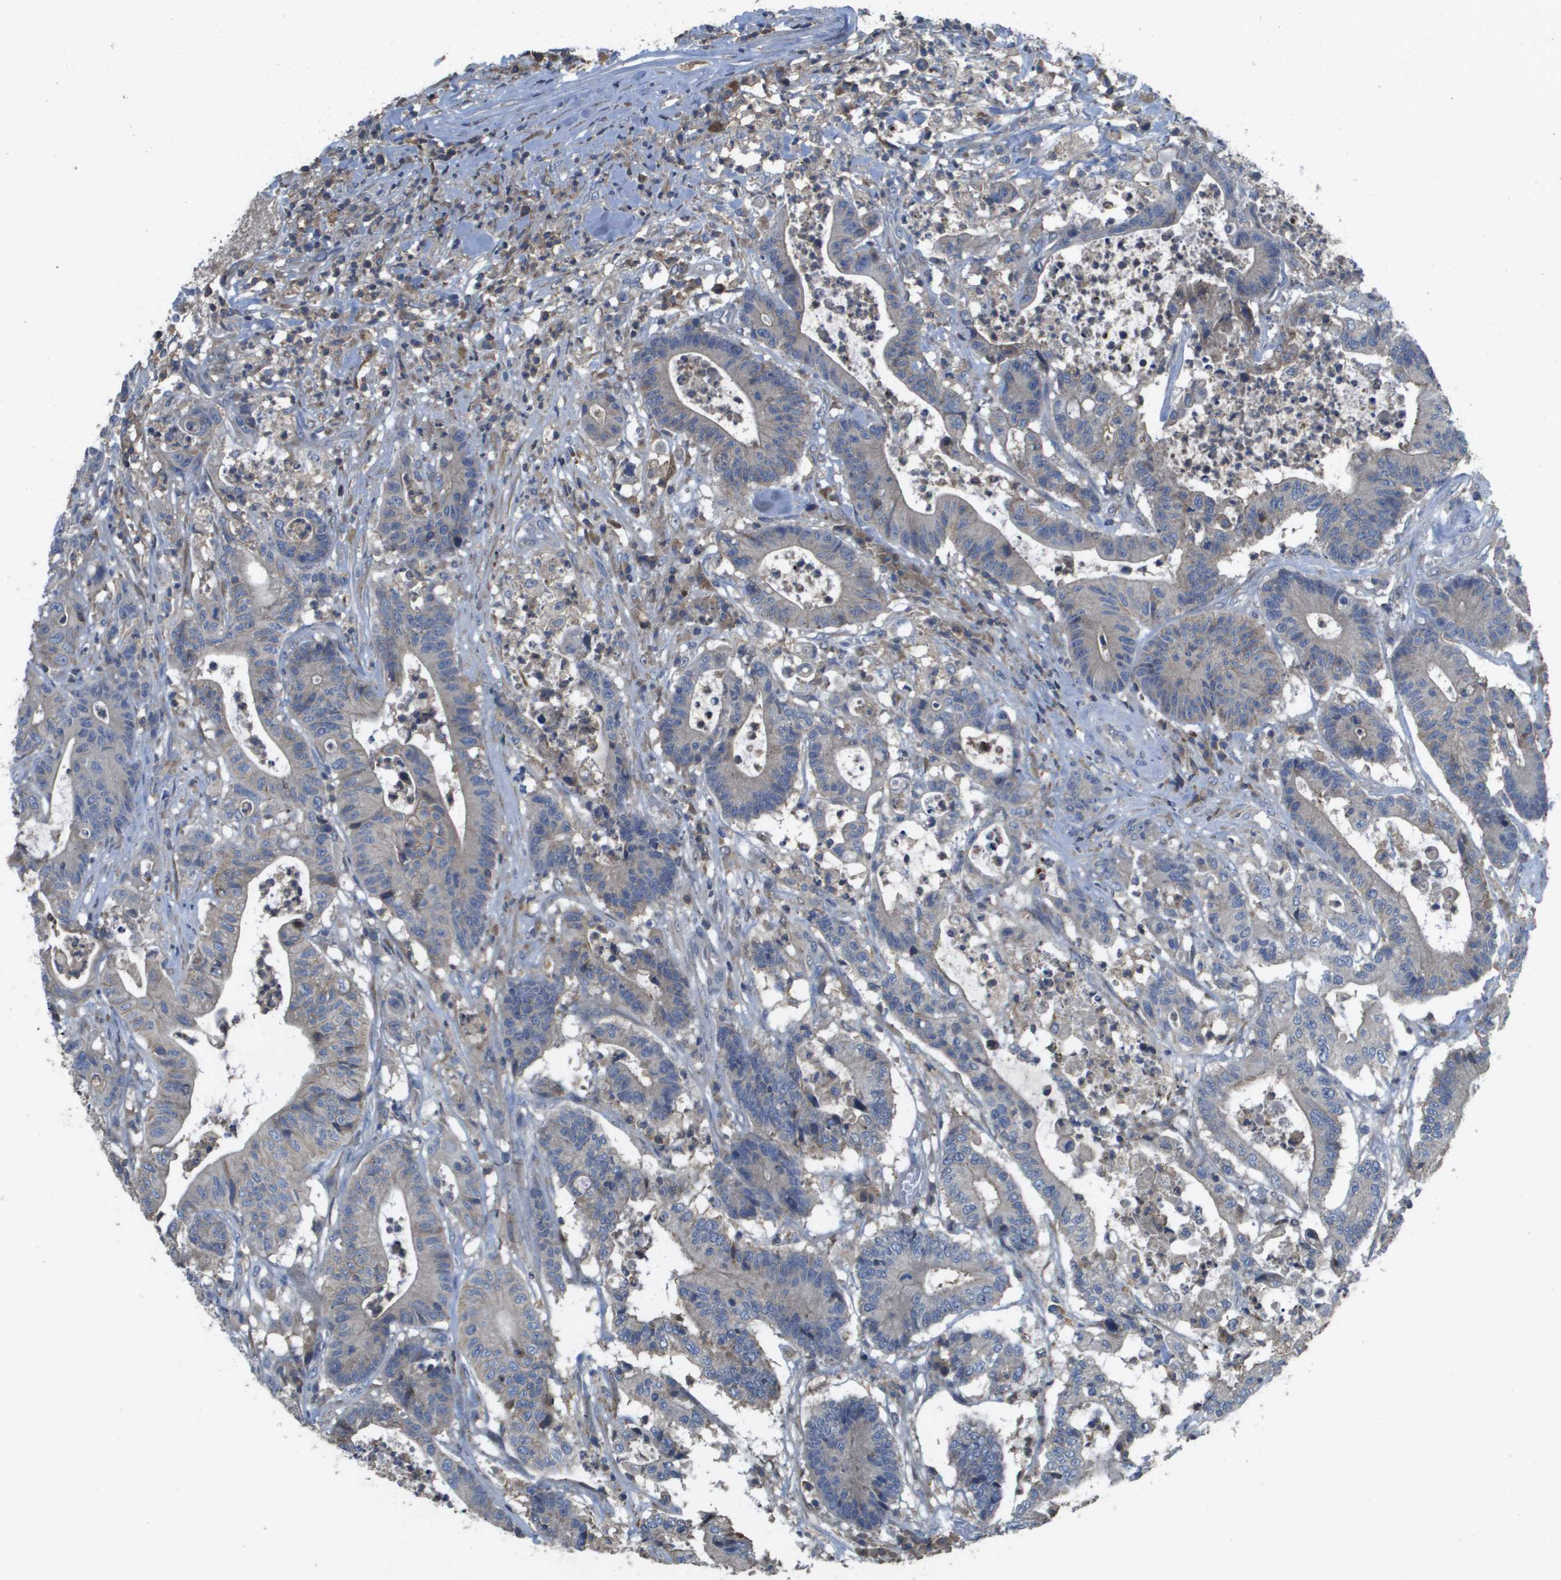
{"staining": {"intensity": "weak", "quantity": "<25%", "location": "cytoplasmic/membranous"}, "tissue": "colorectal cancer", "cell_type": "Tumor cells", "image_type": "cancer", "snomed": [{"axis": "morphology", "description": "Adenocarcinoma, NOS"}, {"axis": "topography", "description": "Colon"}], "caption": "Immunohistochemistry (IHC) photomicrograph of neoplastic tissue: human colorectal cancer (adenocarcinoma) stained with DAB (3,3'-diaminobenzidine) reveals no significant protein expression in tumor cells. Brightfield microscopy of immunohistochemistry (IHC) stained with DAB (brown) and hematoxylin (blue), captured at high magnification.", "gene": "CLCA4", "patient": {"sex": "female", "age": 84}}